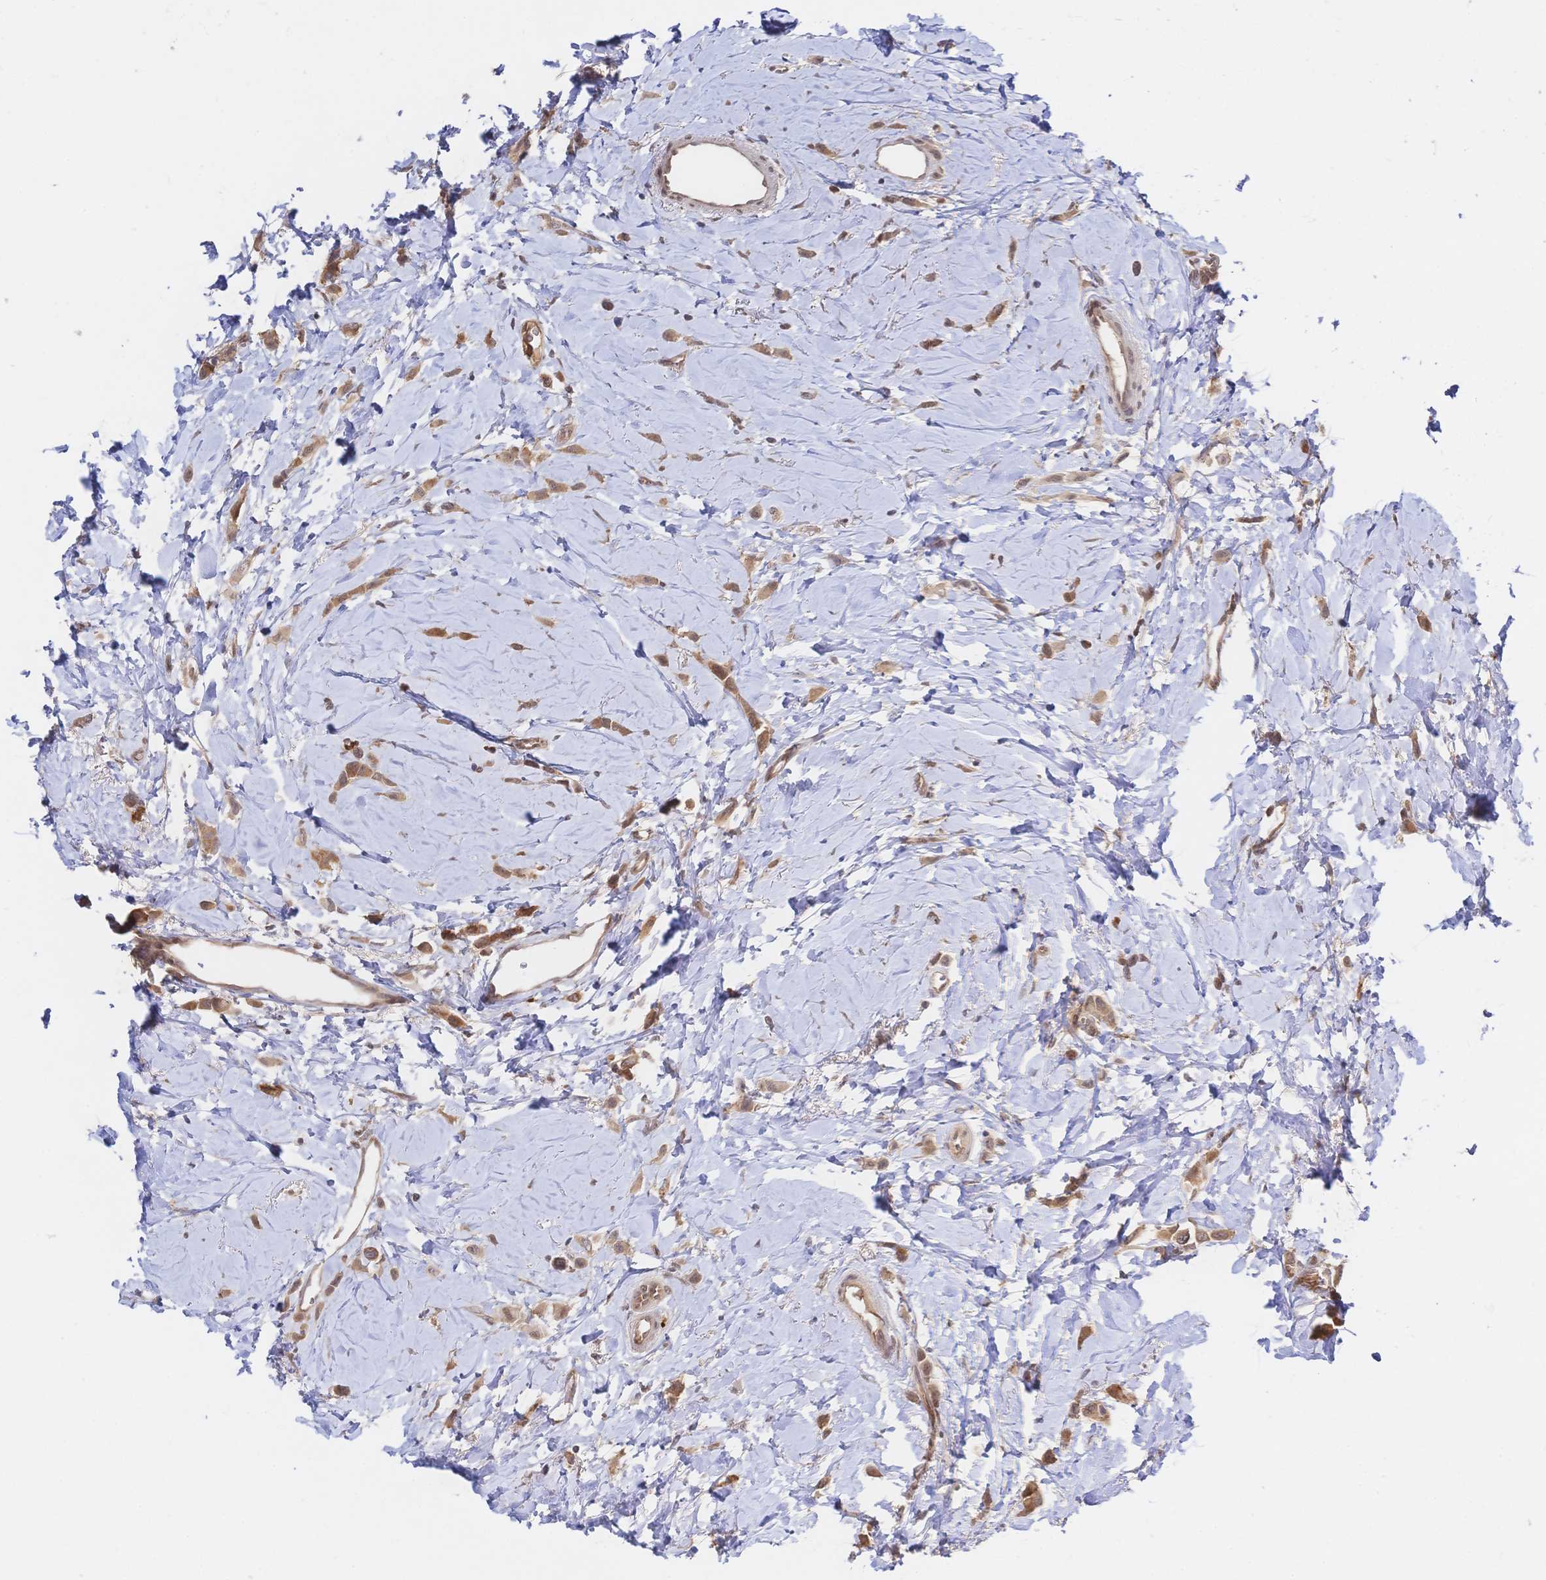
{"staining": {"intensity": "moderate", "quantity": ">75%", "location": "cytoplasmic/membranous"}, "tissue": "breast cancer", "cell_type": "Tumor cells", "image_type": "cancer", "snomed": [{"axis": "morphology", "description": "Lobular carcinoma"}, {"axis": "topography", "description": "Breast"}], "caption": "This image displays immunohistochemistry staining of lobular carcinoma (breast), with medium moderate cytoplasmic/membranous expression in about >75% of tumor cells.", "gene": "LMO4", "patient": {"sex": "female", "age": 66}}